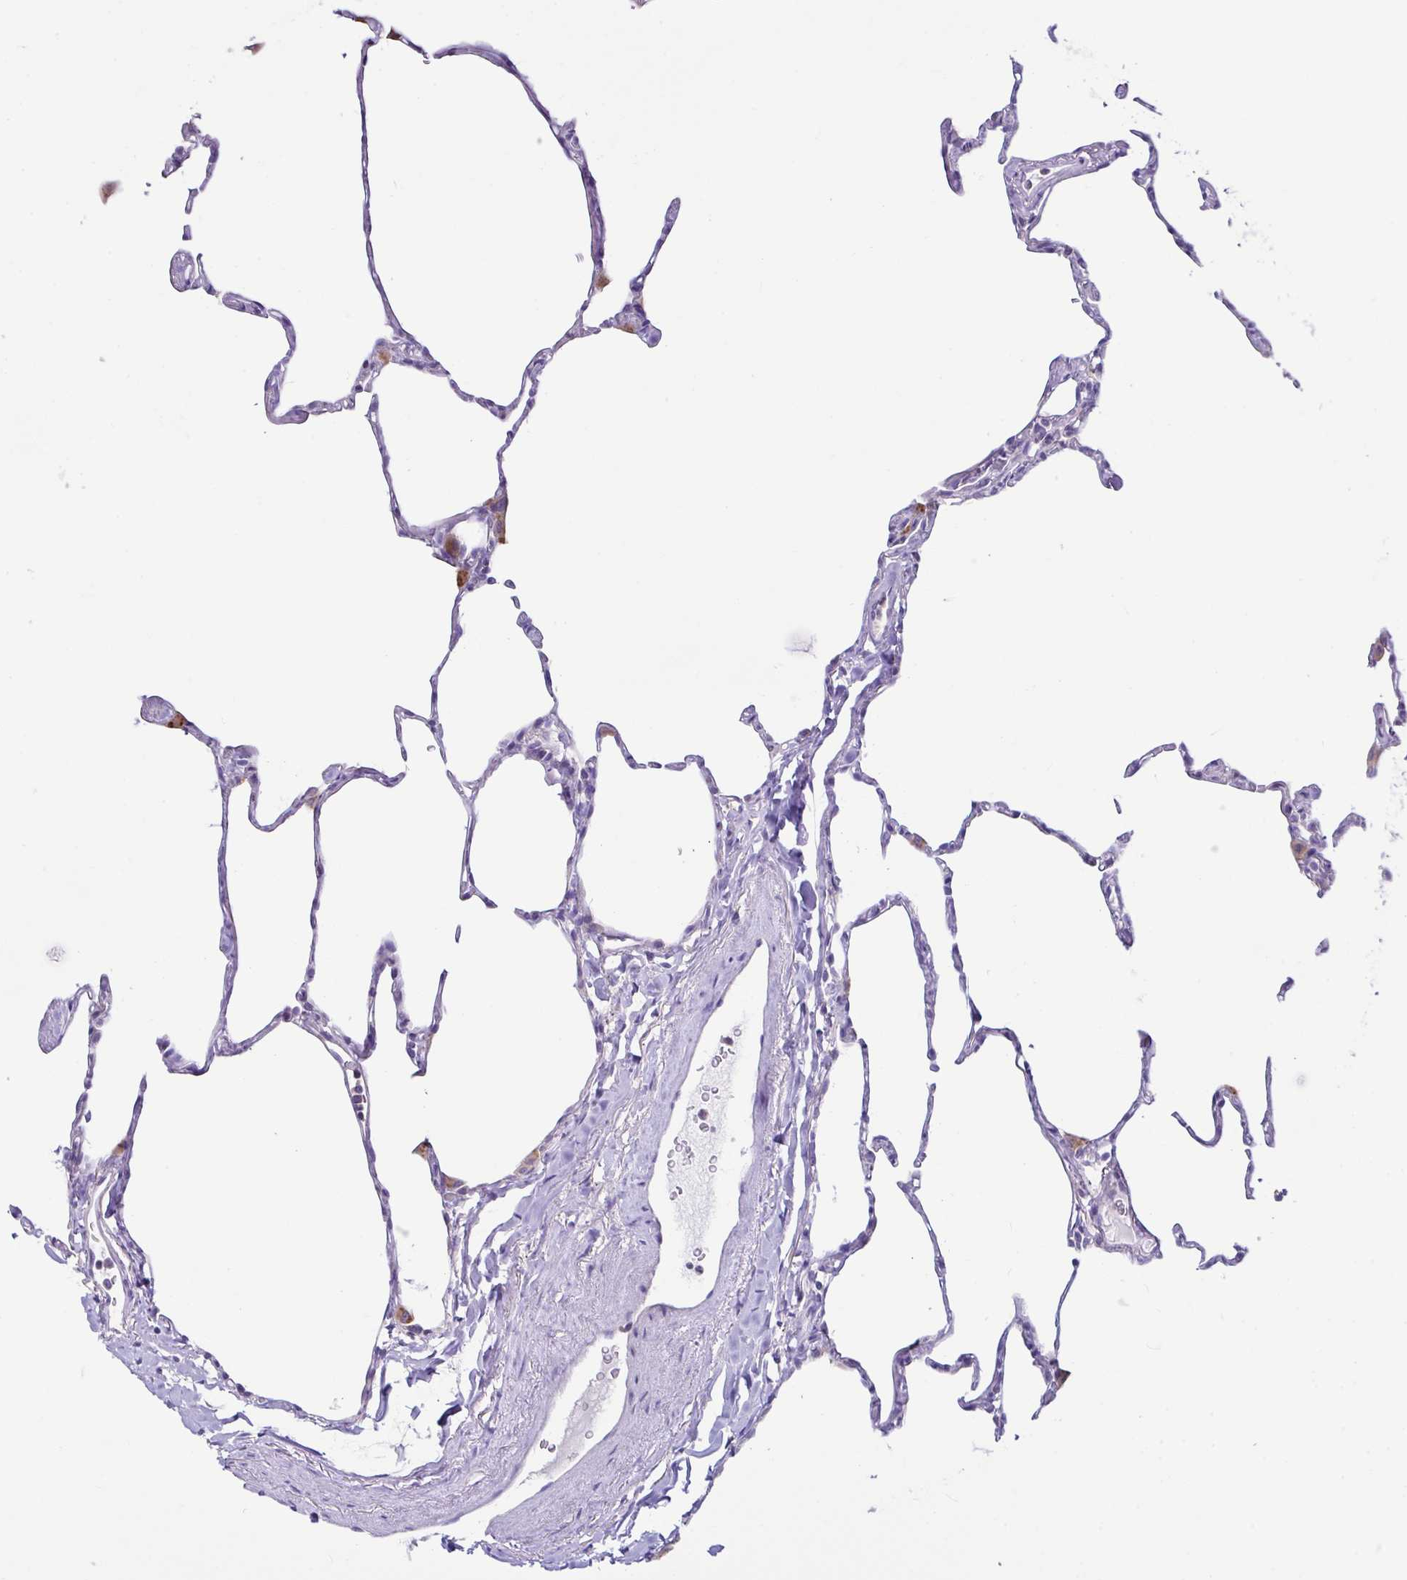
{"staining": {"intensity": "moderate", "quantity": "<25%", "location": "cytoplasmic/membranous"}, "tissue": "lung", "cell_type": "Alveolar cells", "image_type": "normal", "snomed": [{"axis": "morphology", "description": "Normal tissue, NOS"}, {"axis": "topography", "description": "Lung"}], "caption": "Lung stained with immunohistochemistry (IHC) reveals moderate cytoplasmic/membranous positivity in approximately <25% of alveolar cells. (DAB IHC, brown staining for protein, blue staining for nuclei).", "gene": "D2HGDH", "patient": {"sex": "male", "age": 65}}